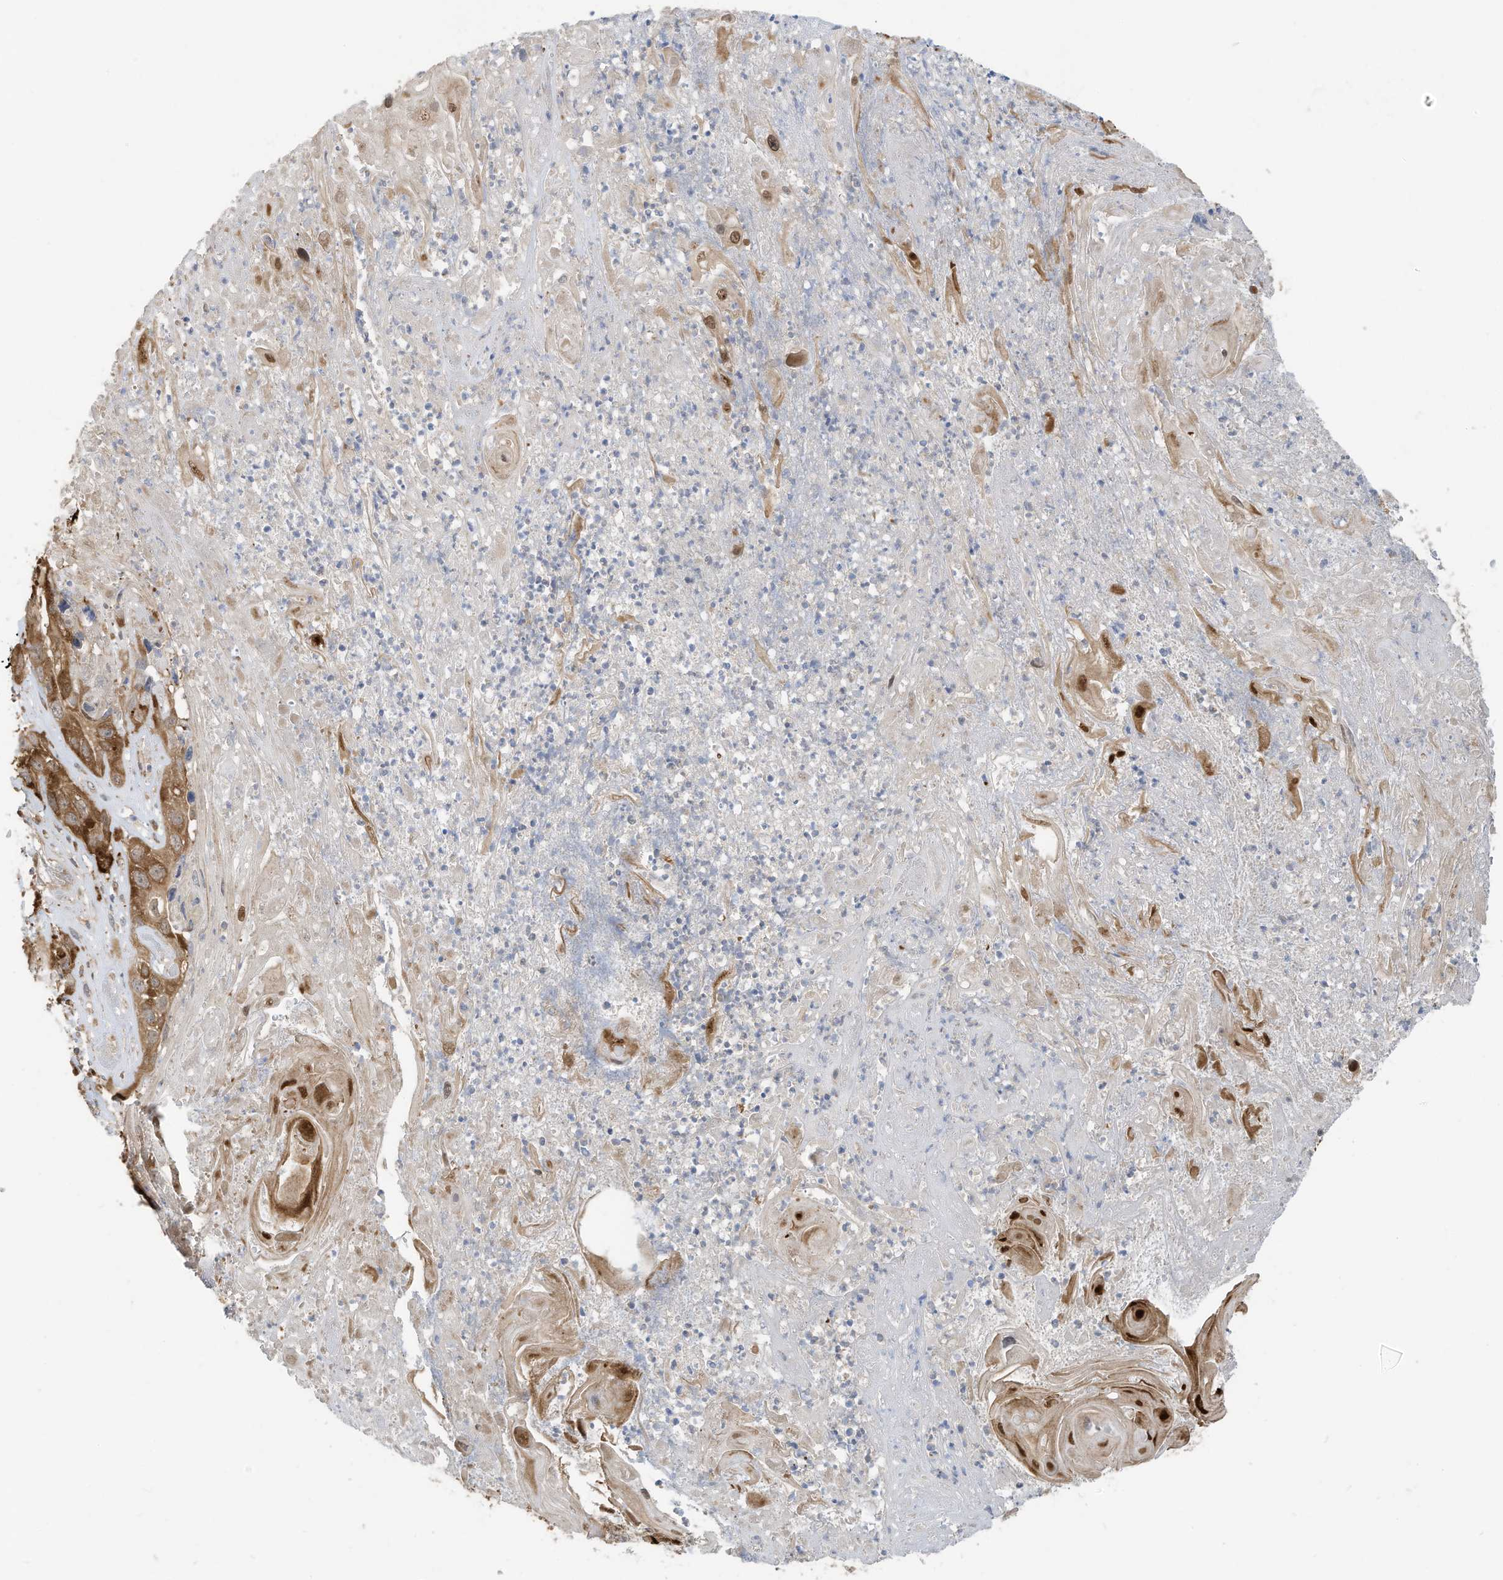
{"staining": {"intensity": "moderate", "quantity": "25%-75%", "location": "cytoplasmic/membranous,nuclear"}, "tissue": "skin cancer", "cell_type": "Tumor cells", "image_type": "cancer", "snomed": [{"axis": "morphology", "description": "Squamous cell carcinoma, NOS"}, {"axis": "topography", "description": "Skin"}], "caption": "Protein staining reveals moderate cytoplasmic/membranous and nuclear staining in about 25%-75% of tumor cells in skin cancer (squamous cell carcinoma).", "gene": "USE1", "patient": {"sex": "male", "age": 55}}